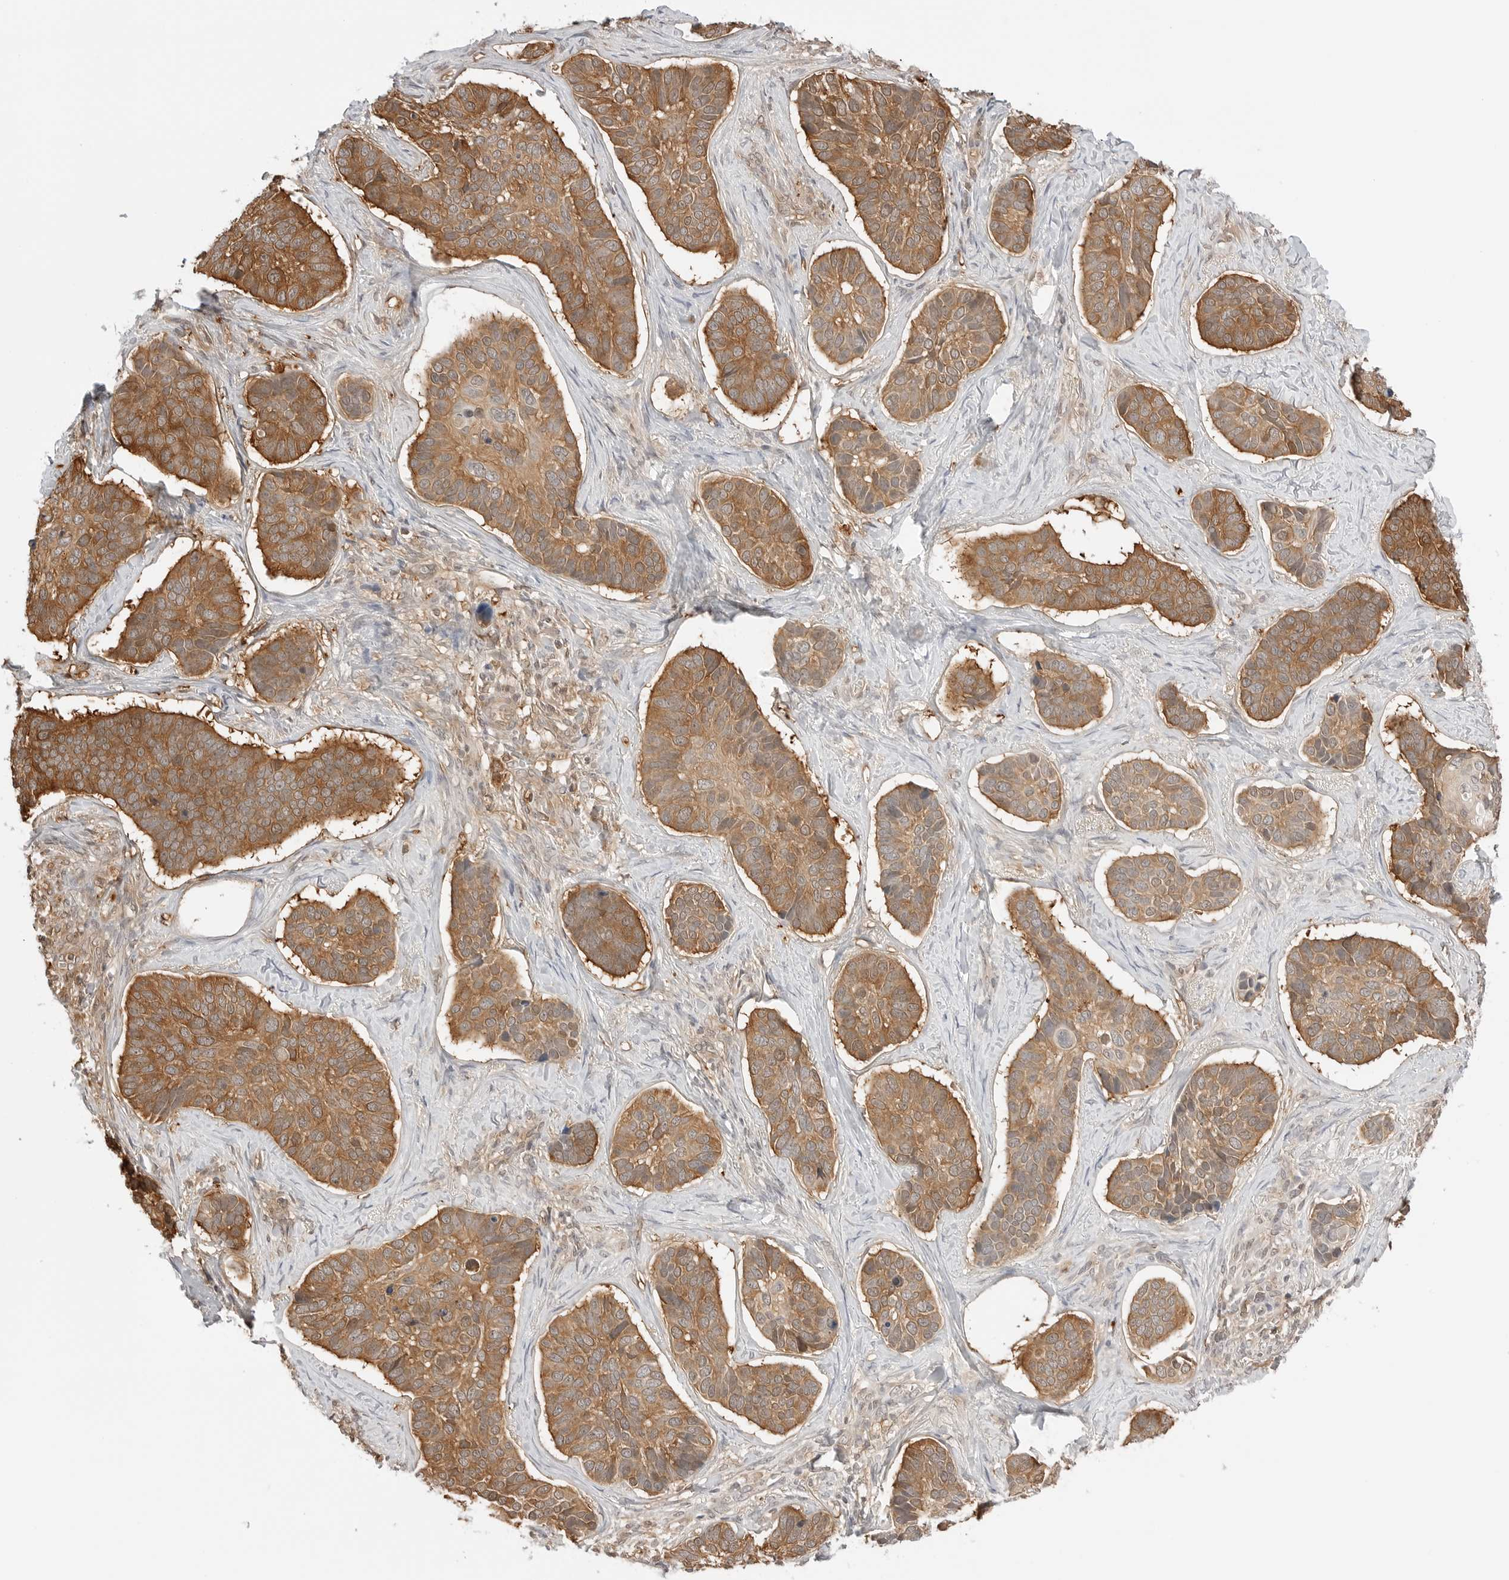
{"staining": {"intensity": "strong", "quantity": ">75%", "location": "cytoplasmic/membranous"}, "tissue": "skin cancer", "cell_type": "Tumor cells", "image_type": "cancer", "snomed": [{"axis": "morphology", "description": "Basal cell carcinoma"}, {"axis": "topography", "description": "Skin"}], "caption": "Basal cell carcinoma (skin) tissue exhibits strong cytoplasmic/membranous positivity in approximately >75% of tumor cells, visualized by immunohistochemistry.", "gene": "NUDC", "patient": {"sex": "male", "age": 62}}